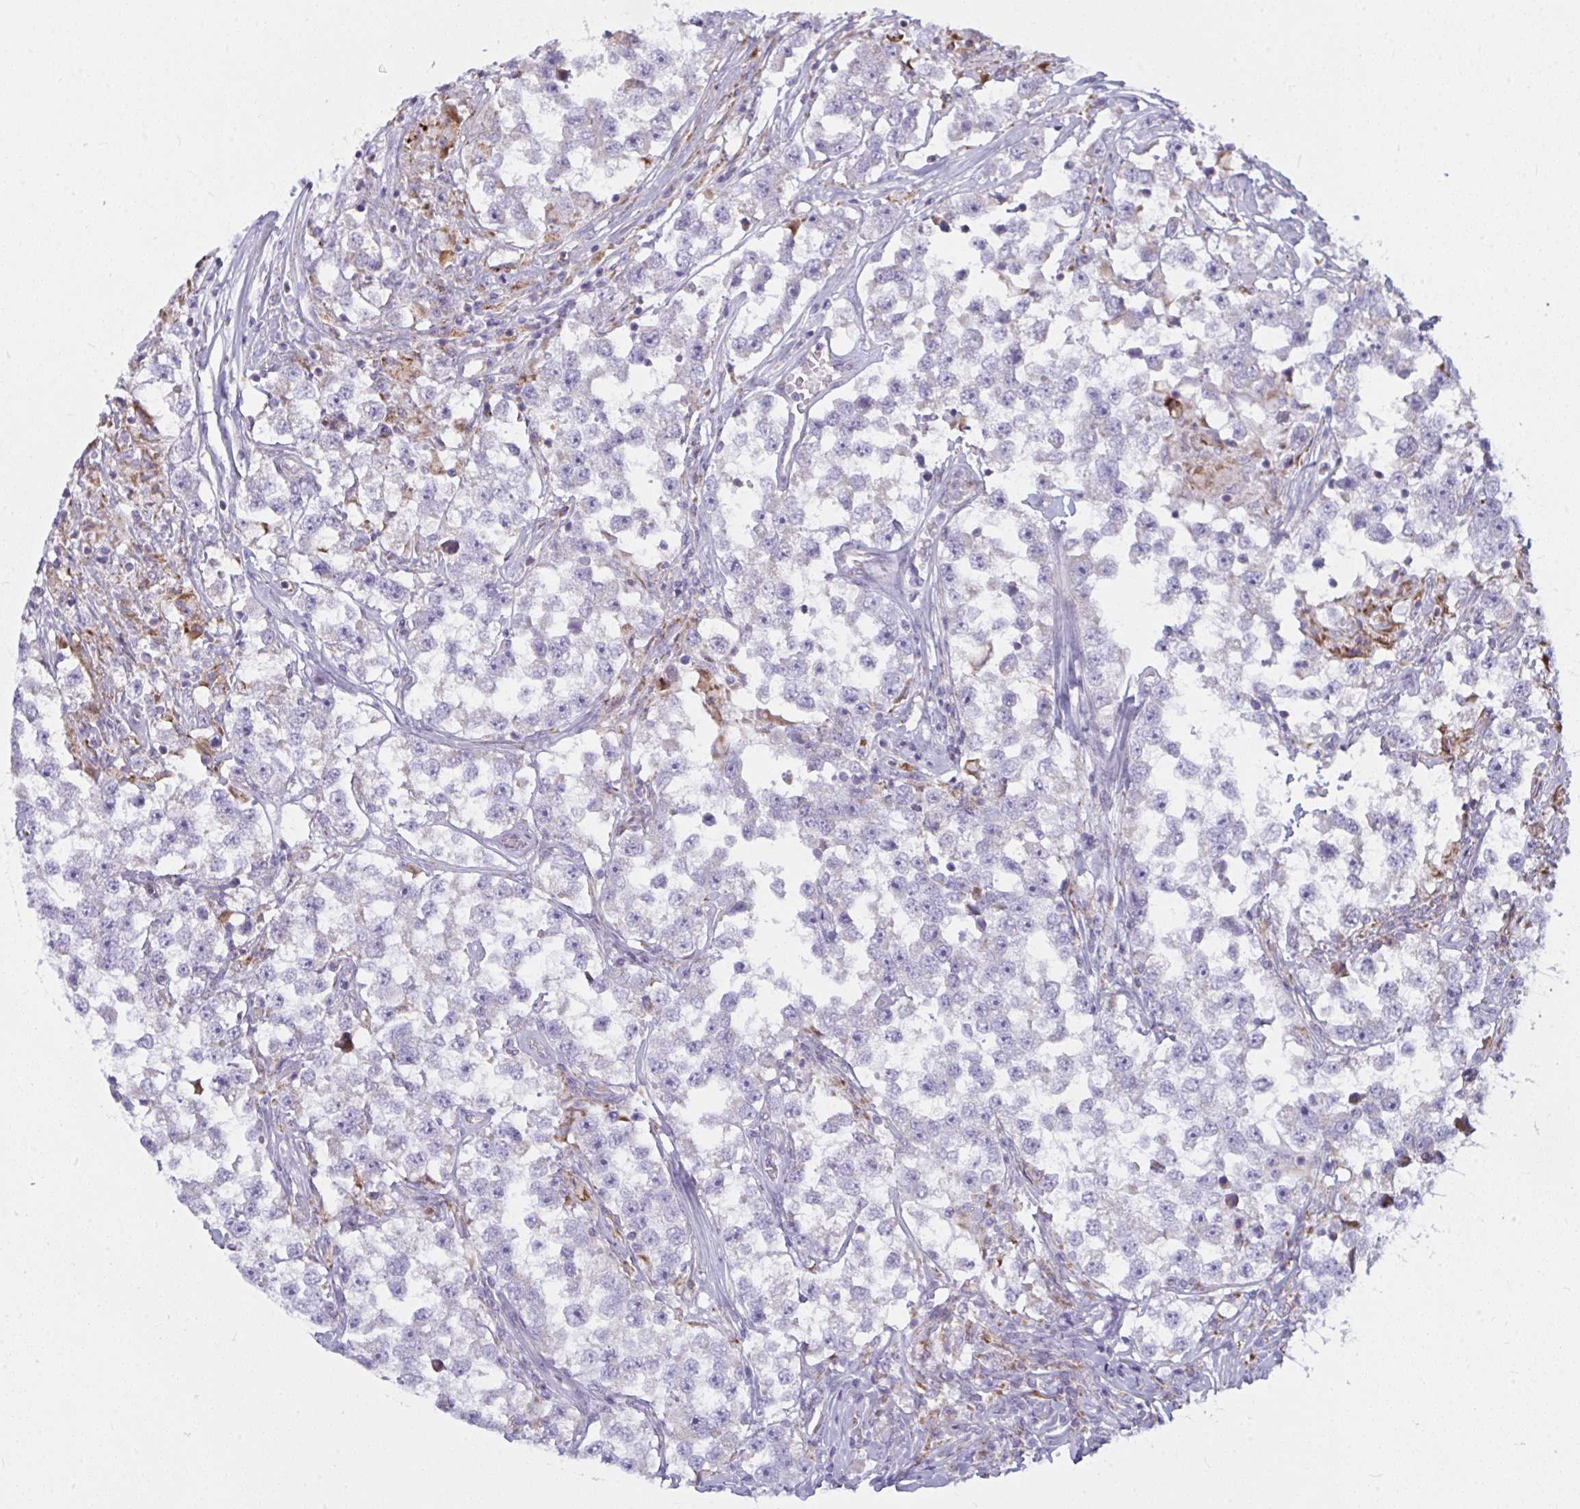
{"staining": {"intensity": "negative", "quantity": "none", "location": "none"}, "tissue": "testis cancer", "cell_type": "Tumor cells", "image_type": "cancer", "snomed": [{"axis": "morphology", "description": "Seminoma, NOS"}, {"axis": "topography", "description": "Testis"}], "caption": "Testis cancer stained for a protein using immunohistochemistry exhibits no staining tumor cells.", "gene": "ATG9A", "patient": {"sex": "male", "age": 46}}